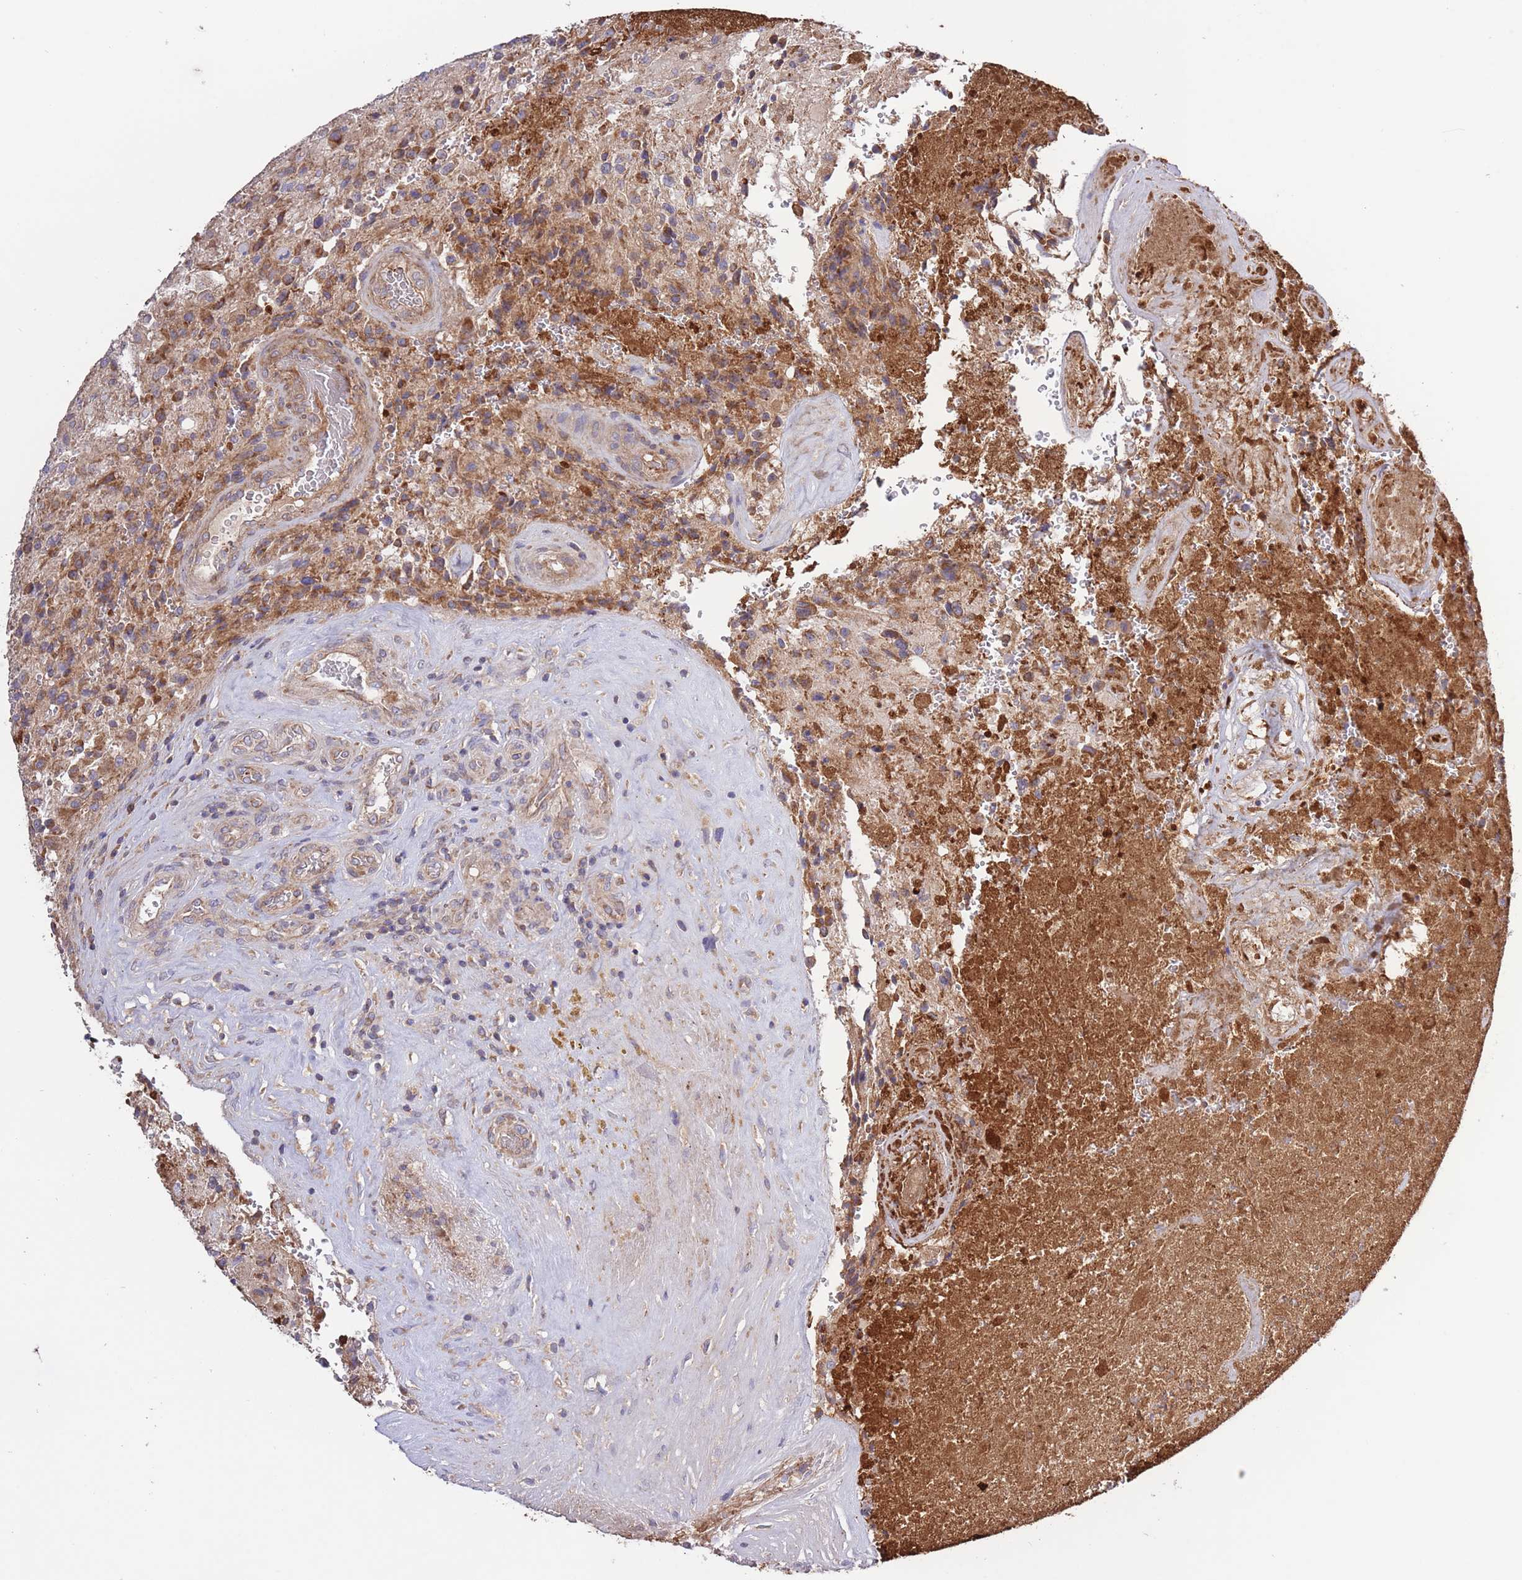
{"staining": {"intensity": "moderate", "quantity": ">75%", "location": "cytoplasmic/membranous"}, "tissue": "glioma", "cell_type": "Tumor cells", "image_type": "cancer", "snomed": [{"axis": "morphology", "description": "Normal tissue, NOS"}, {"axis": "morphology", "description": "Glioma, malignant, High grade"}, {"axis": "topography", "description": "Cerebral cortex"}], "caption": "Moderate cytoplasmic/membranous positivity for a protein is identified in approximately >75% of tumor cells of malignant glioma (high-grade) using immunohistochemistry.", "gene": "ATP13A2", "patient": {"sex": "male", "age": 56}}